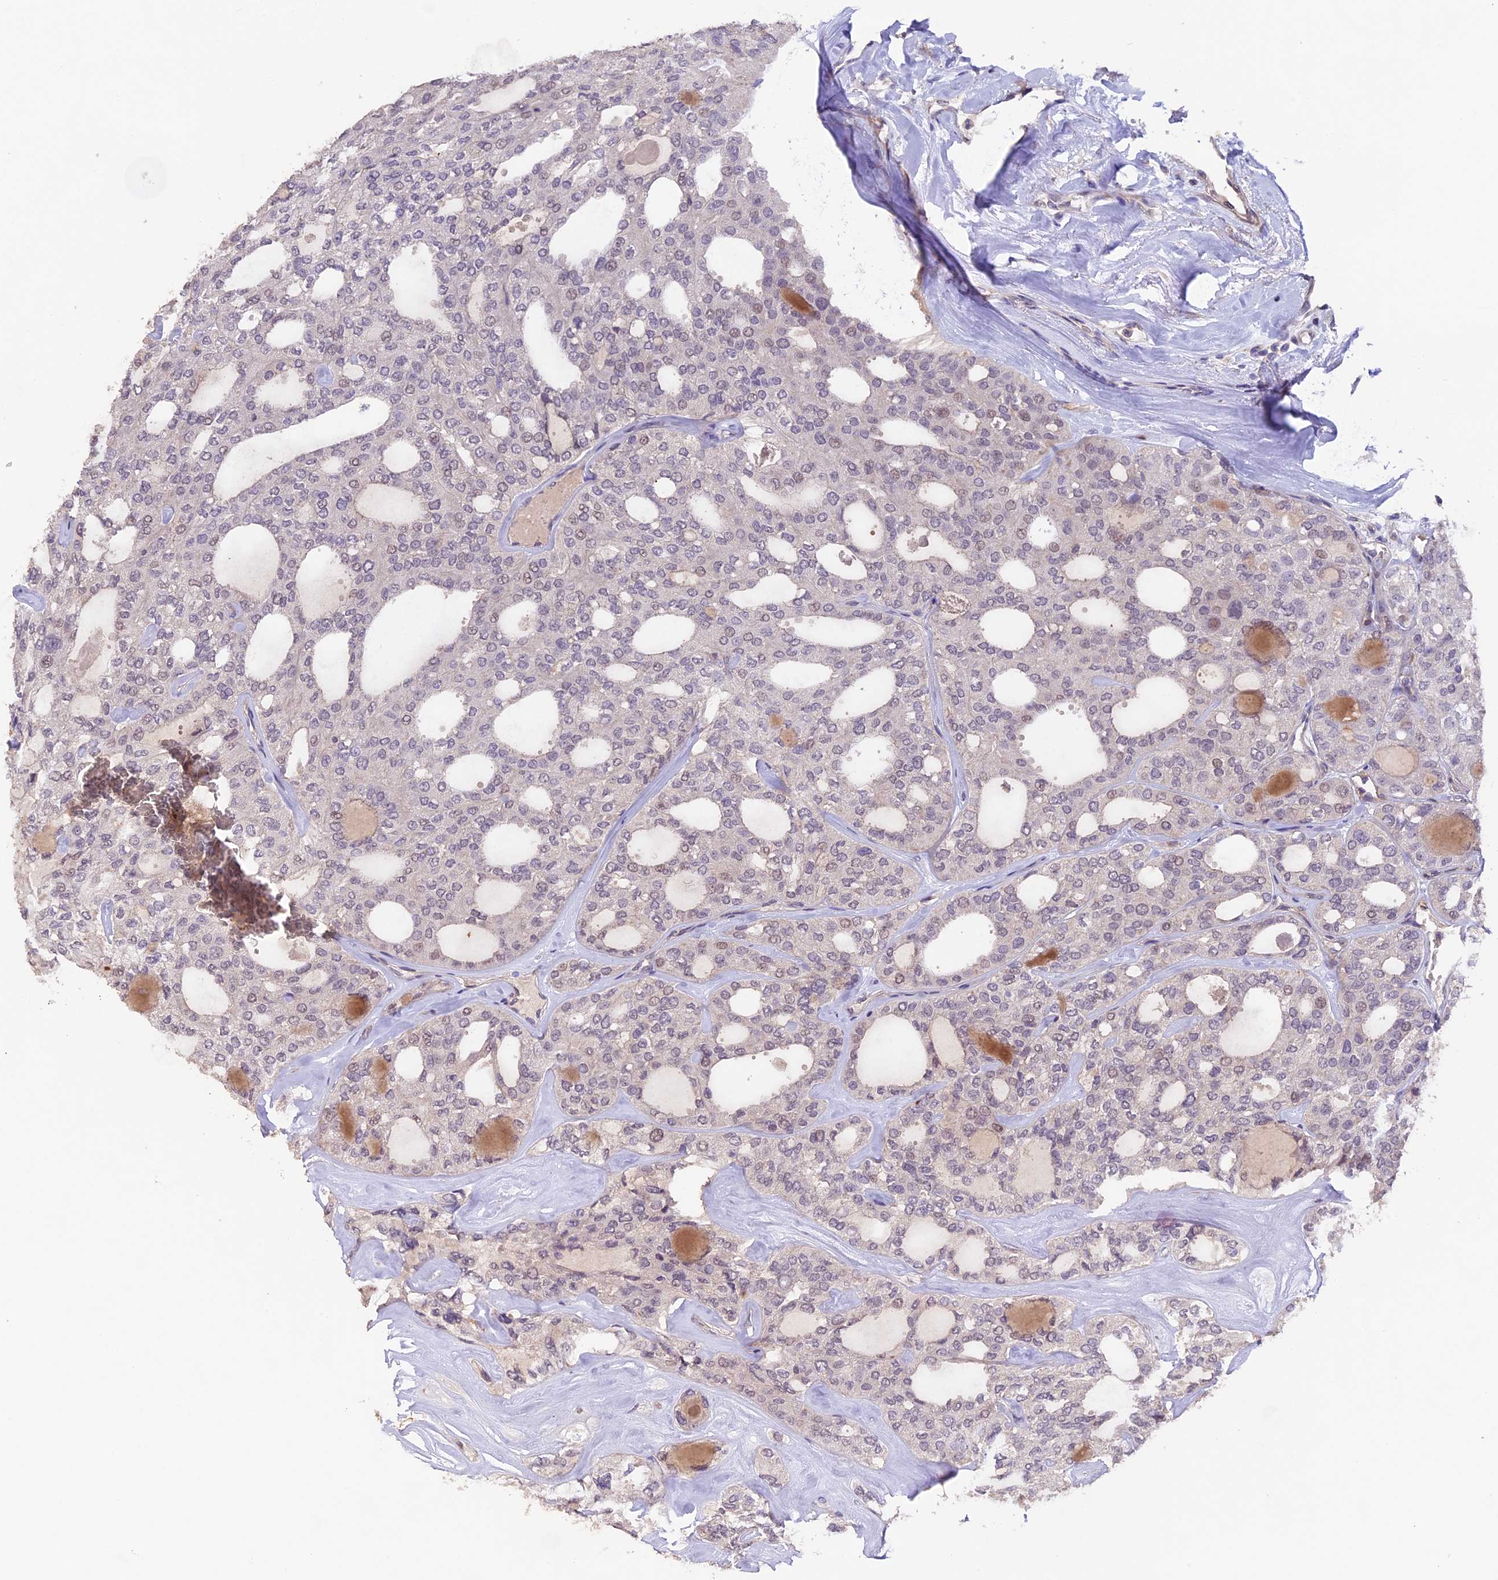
{"staining": {"intensity": "negative", "quantity": "none", "location": "none"}, "tissue": "thyroid cancer", "cell_type": "Tumor cells", "image_type": "cancer", "snomed": [{"axis": "morphology", "description": "Follicular adenoma carcinoma, NOS"}, {"axis": "topography", "description": "Thyroid gland"}], "caption": "Immunohistochemistry micrograph of neoplastic tissue: human thyroid cancer stained with DAB shows no significant protein expression in tumor cells. The staining was performed using DAB to visualize the protein expression in brown, while the nuclei were stained in blue with hematoxylin (Magnification: 20x).", "gene": "GNB5", "patient": {"sex": "male", "age": 75}}